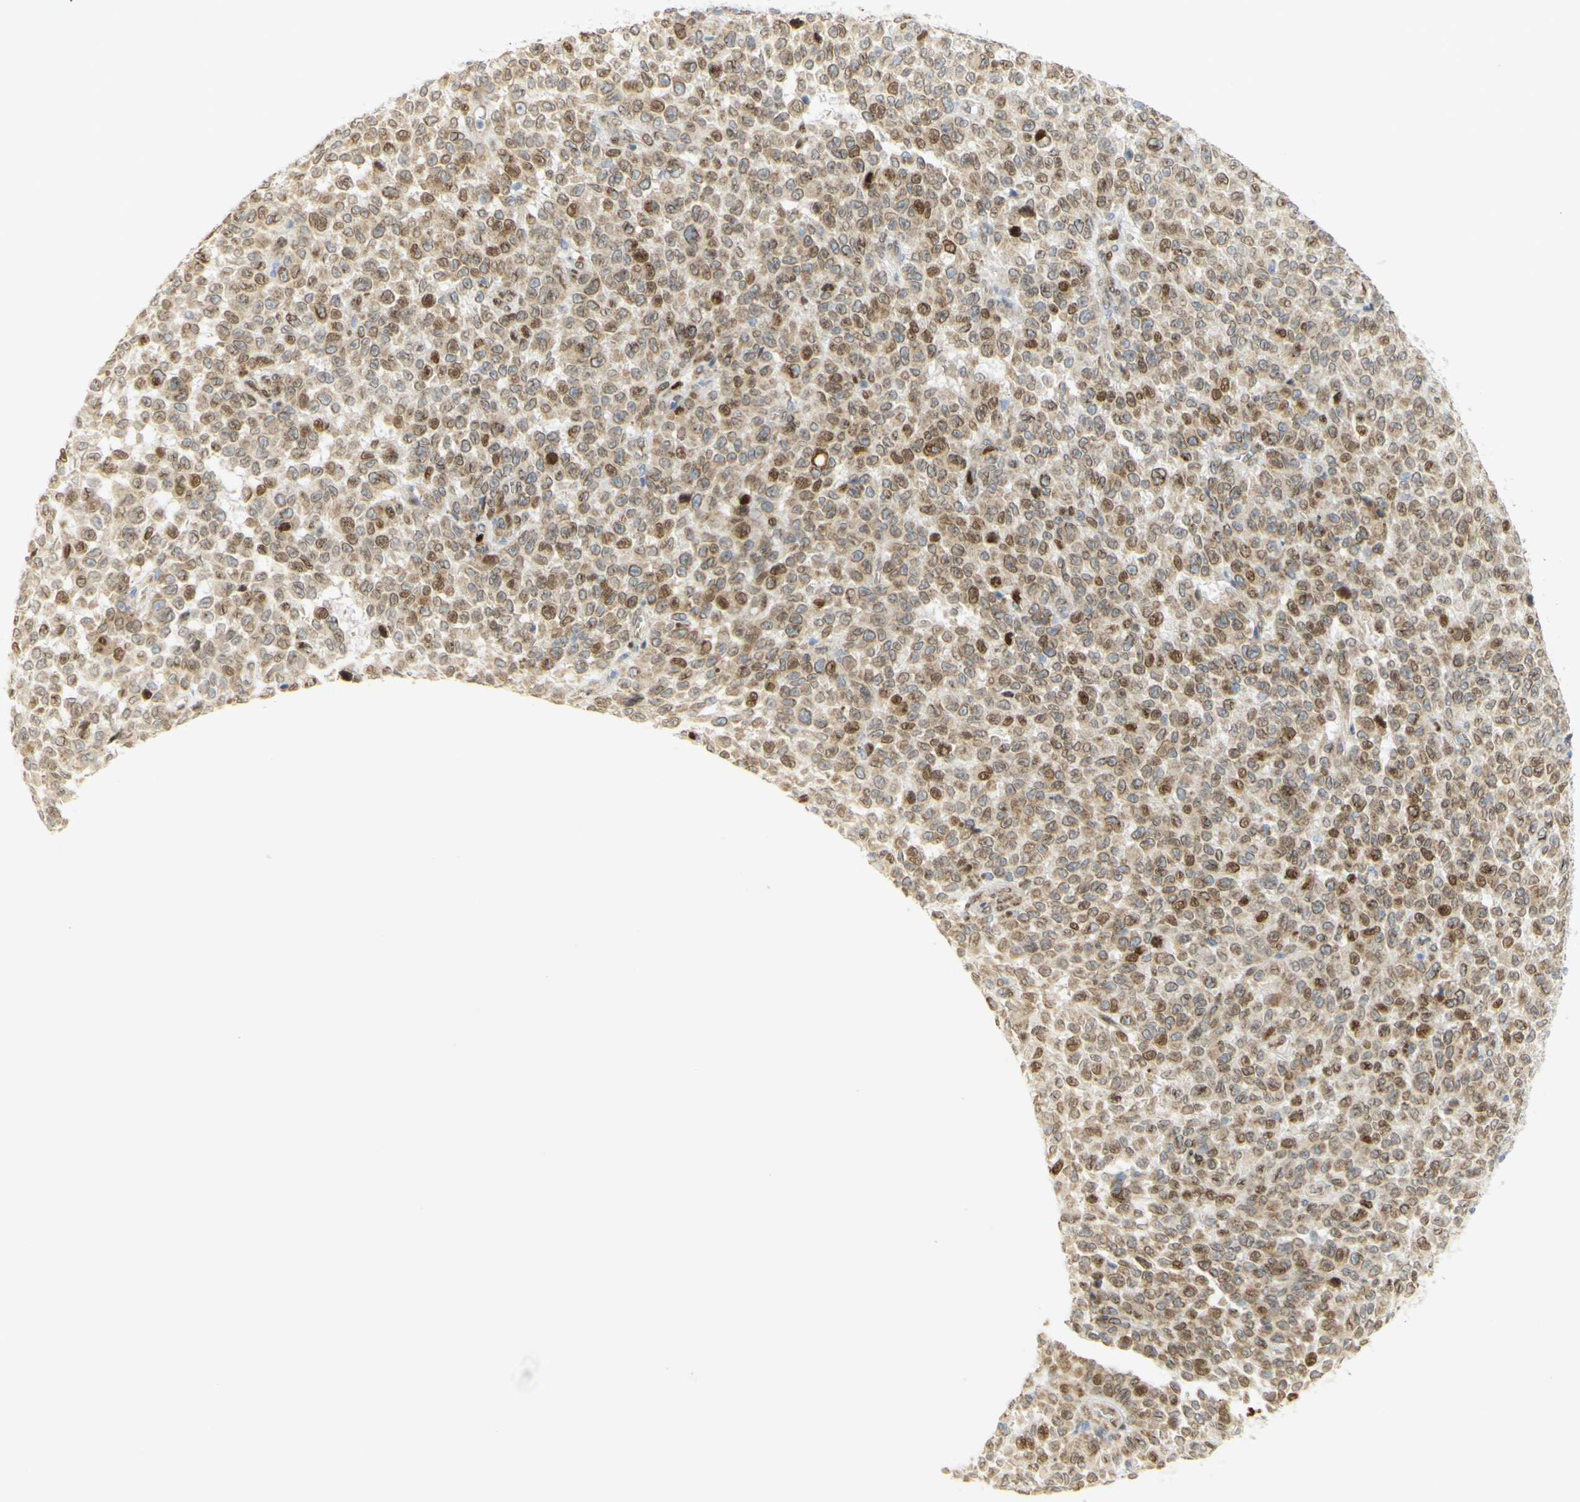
{"staining": {"intensity": "strong", "quantity": "25%-75%", "location": "nuclear"}, "tissue": "melanoma", "cell_type": "Tumor cells", "image_type": "cancer", "snomed": [{"axis": "morphology", "description": "Malignant melanoma, NOS"}, {"axis": "topography", "description": "Skin"}], "caption": "Malignant melanoma tissue demonstrates strong nuclear staining in approximately 25%-75% of tumor cells", "gene": "E2F1", "patient": {"sex": "female", "age": 82}}